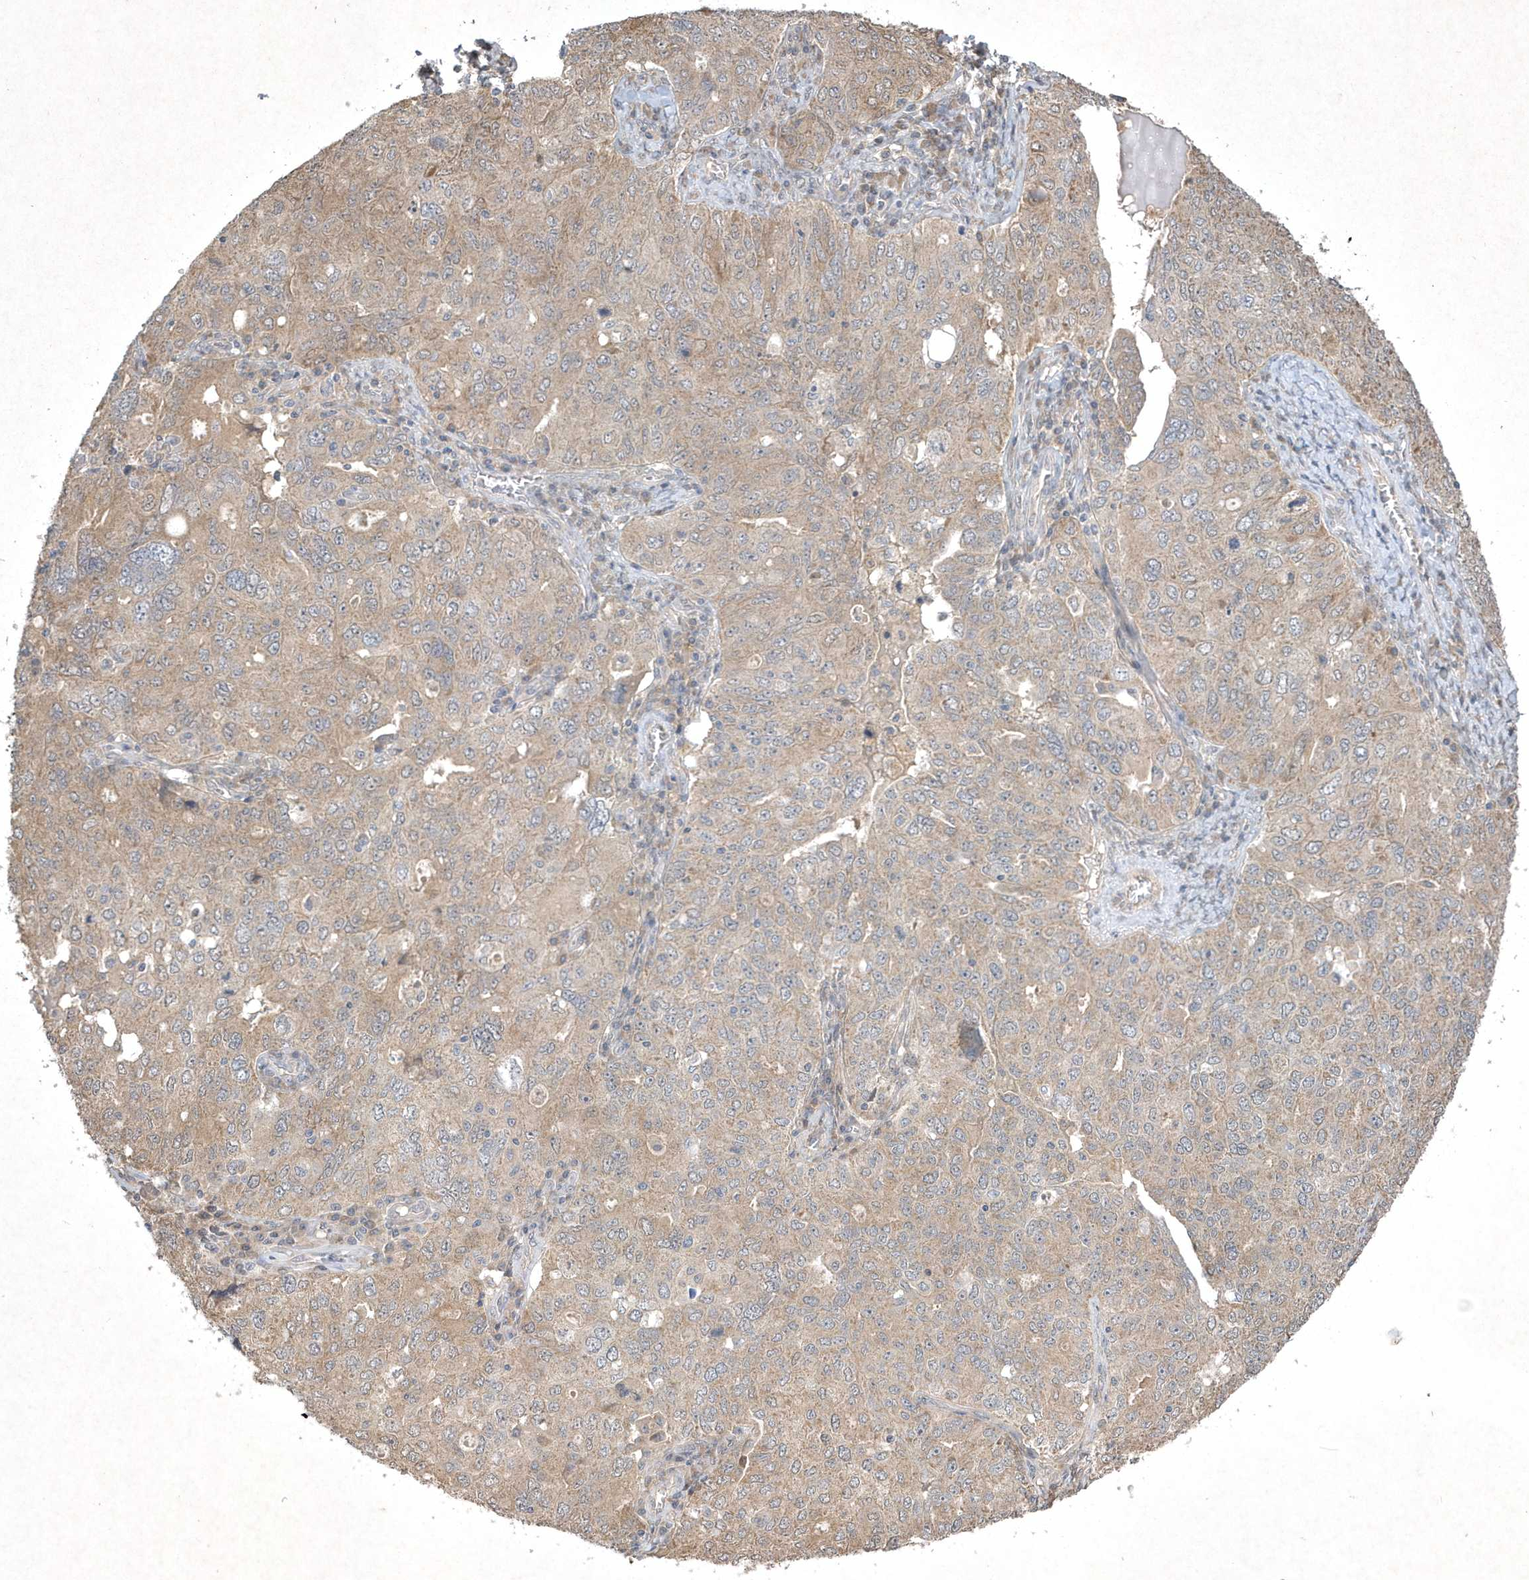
{"staining": {"intensity": "weak", "quantity": ">75%", "location": "cytoplasmic/membranous"}, "tissue": "ovarian cancer", "cell_type": "Tumor cells", "image_type": "cancer", "snomed": [{"axis": "morphology", "description": "Carcinoma, endometroid"}, {"axis": "topography", "description": "Ovary"}], "caption": "Immunohistochemistry (IHC) (DAB) staining of human ovarian cancer shows weak cytoplasmic/membranous protein expression in about >75% of tumor cells.", "gene": "AKR7A2", "patient": {"sex": "female", "age": 62}}